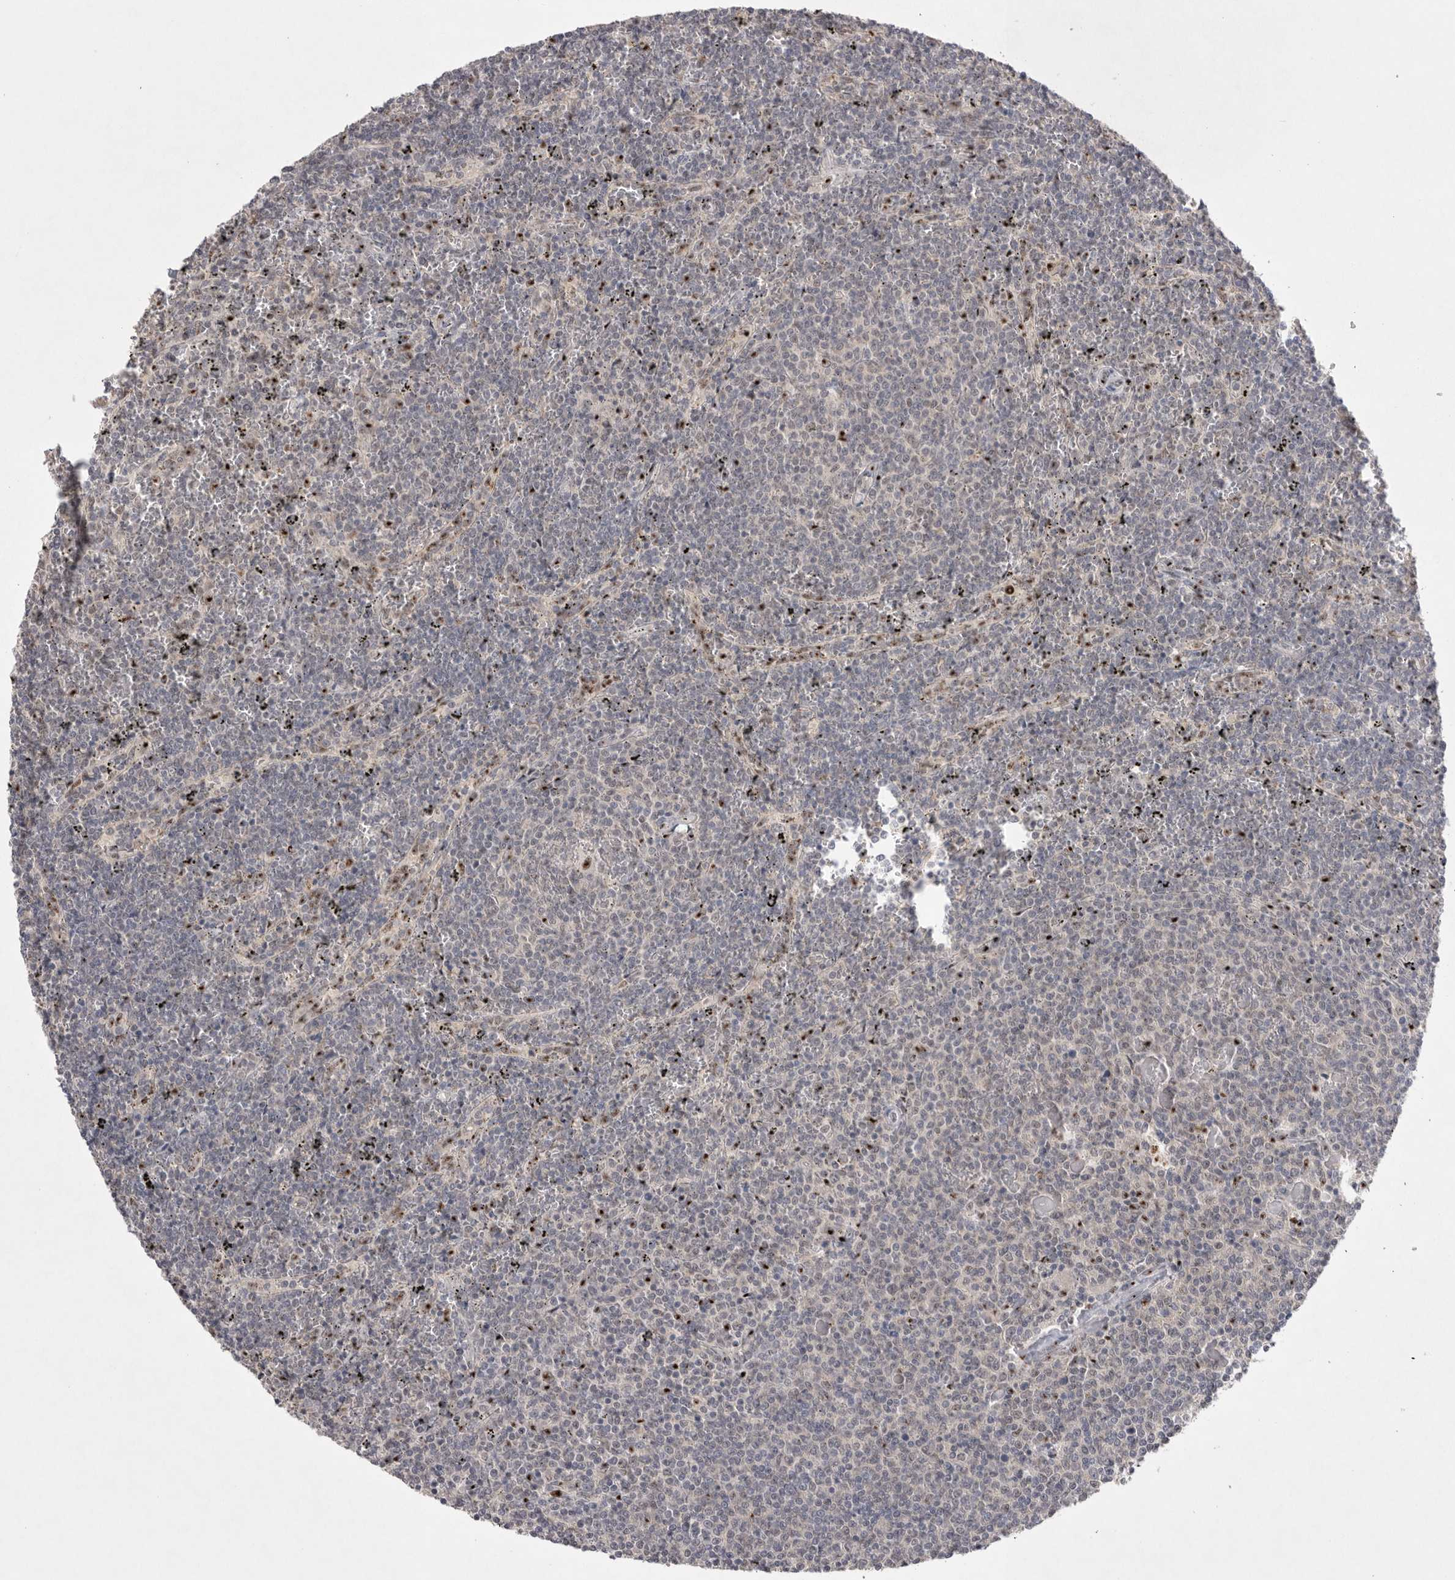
{"staining": {"intensity": "negative", "quantity": "none", "location": "none"}, "tissue": "lymphoma", "cell_type": "Tumor cells", "image_type": "cancer", "snomed": [{"axis": "morphology", "description": "Malignant lymphoma, non-Hodgkin's type, Low grade"}, {"axis": "topography", "description": "Spleen"}], "caption": "Tumor cells show no significant positivity in lymphoma.", "gene": "HUS1", "patient": {"sex": "female", "age": 50}}